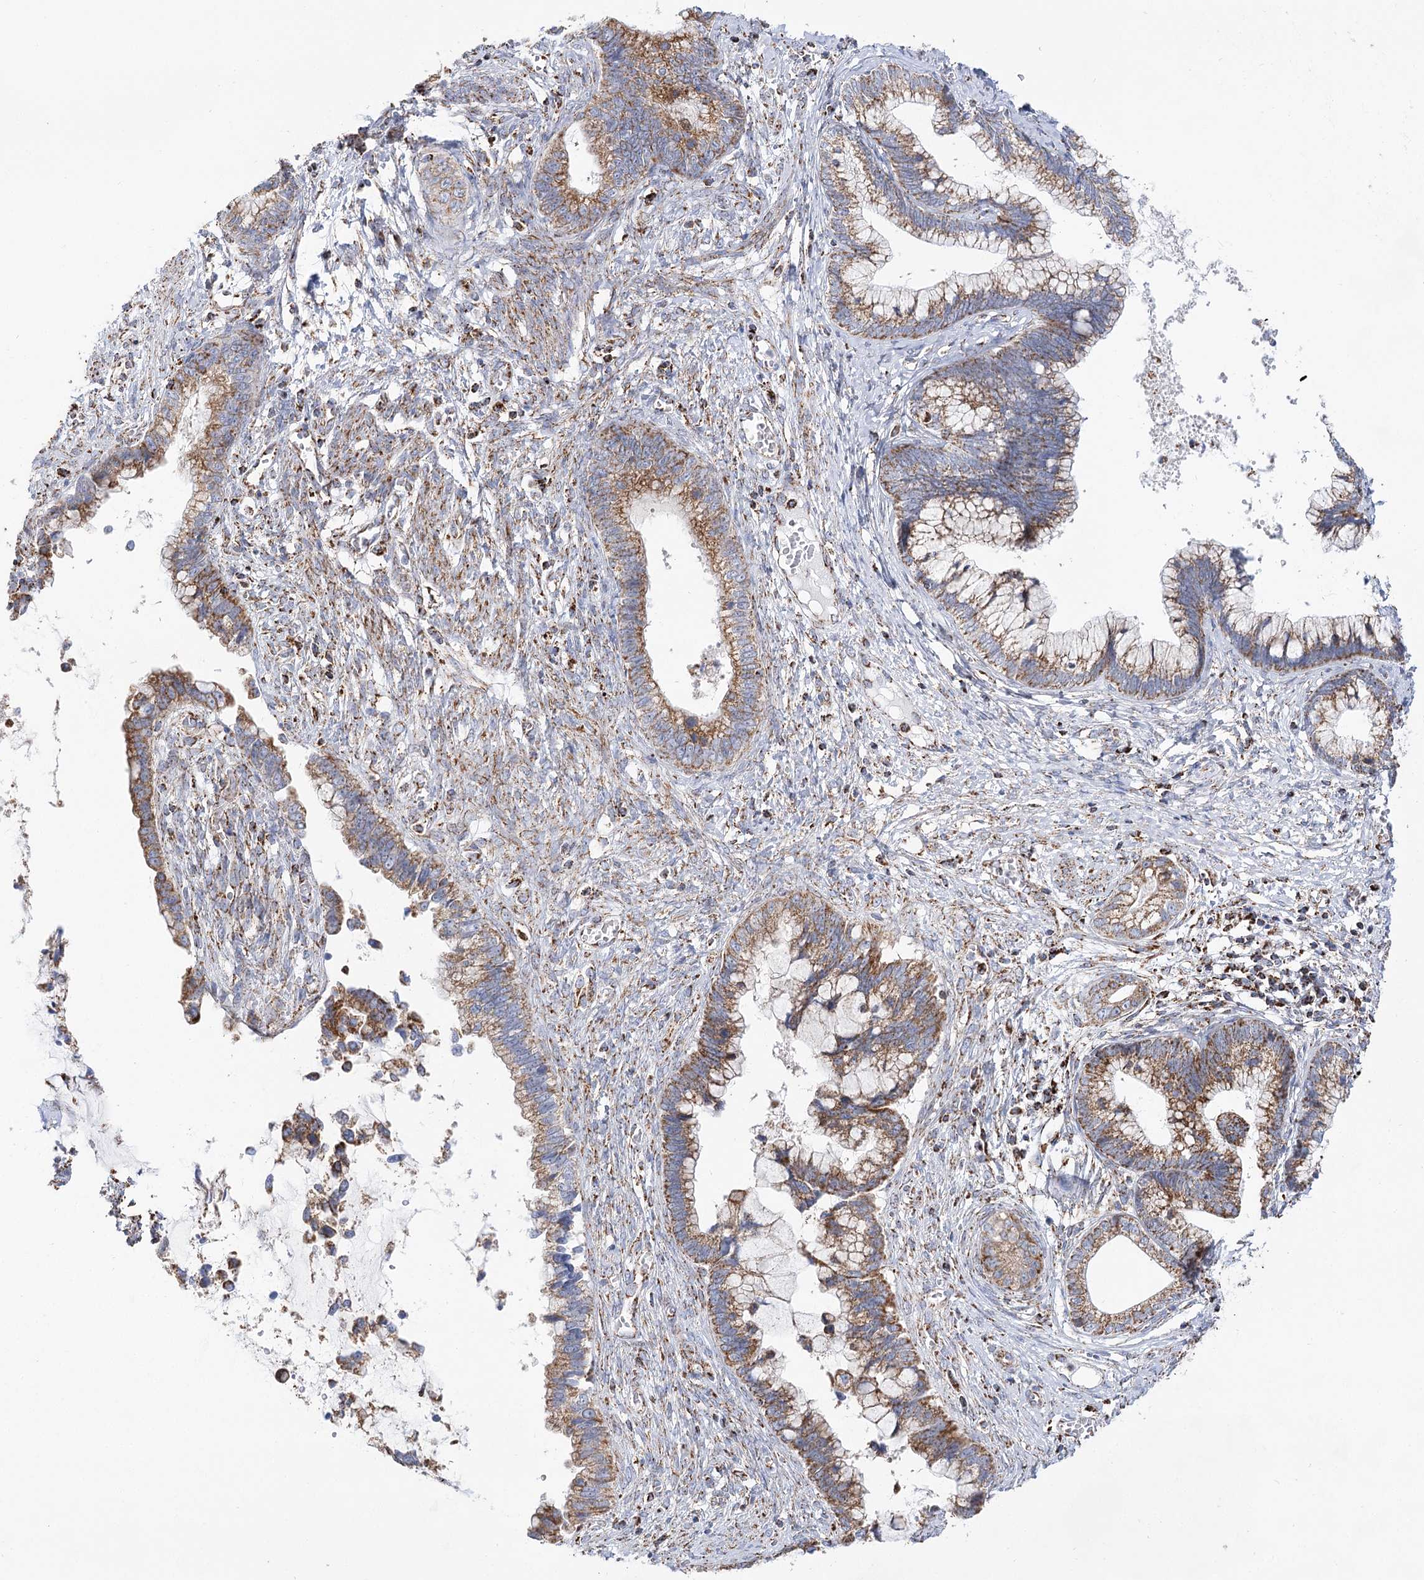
{"staining": {"intensity": "moderate", "quantity": ">75%", "location": "cytoplasmic/membranous"}, "tissue": "cervical cancer", "cell_type": "Tumor cells", "image_type": "cancer", "snomed": [{"axis": "morphology", "description": "Adenocarcinoma, NOS"}, {"axis": "topography", "description": "Cervix"}], "caption": "There is medium levels of moderate cytoplasmic/membranous staining in tumor cells of adenocarcinoma (cervical), as demonstrated by immunohistochemical staining (brown color).", "gene": "NADK2", "patient": {"sex": "female", "age": 44}}